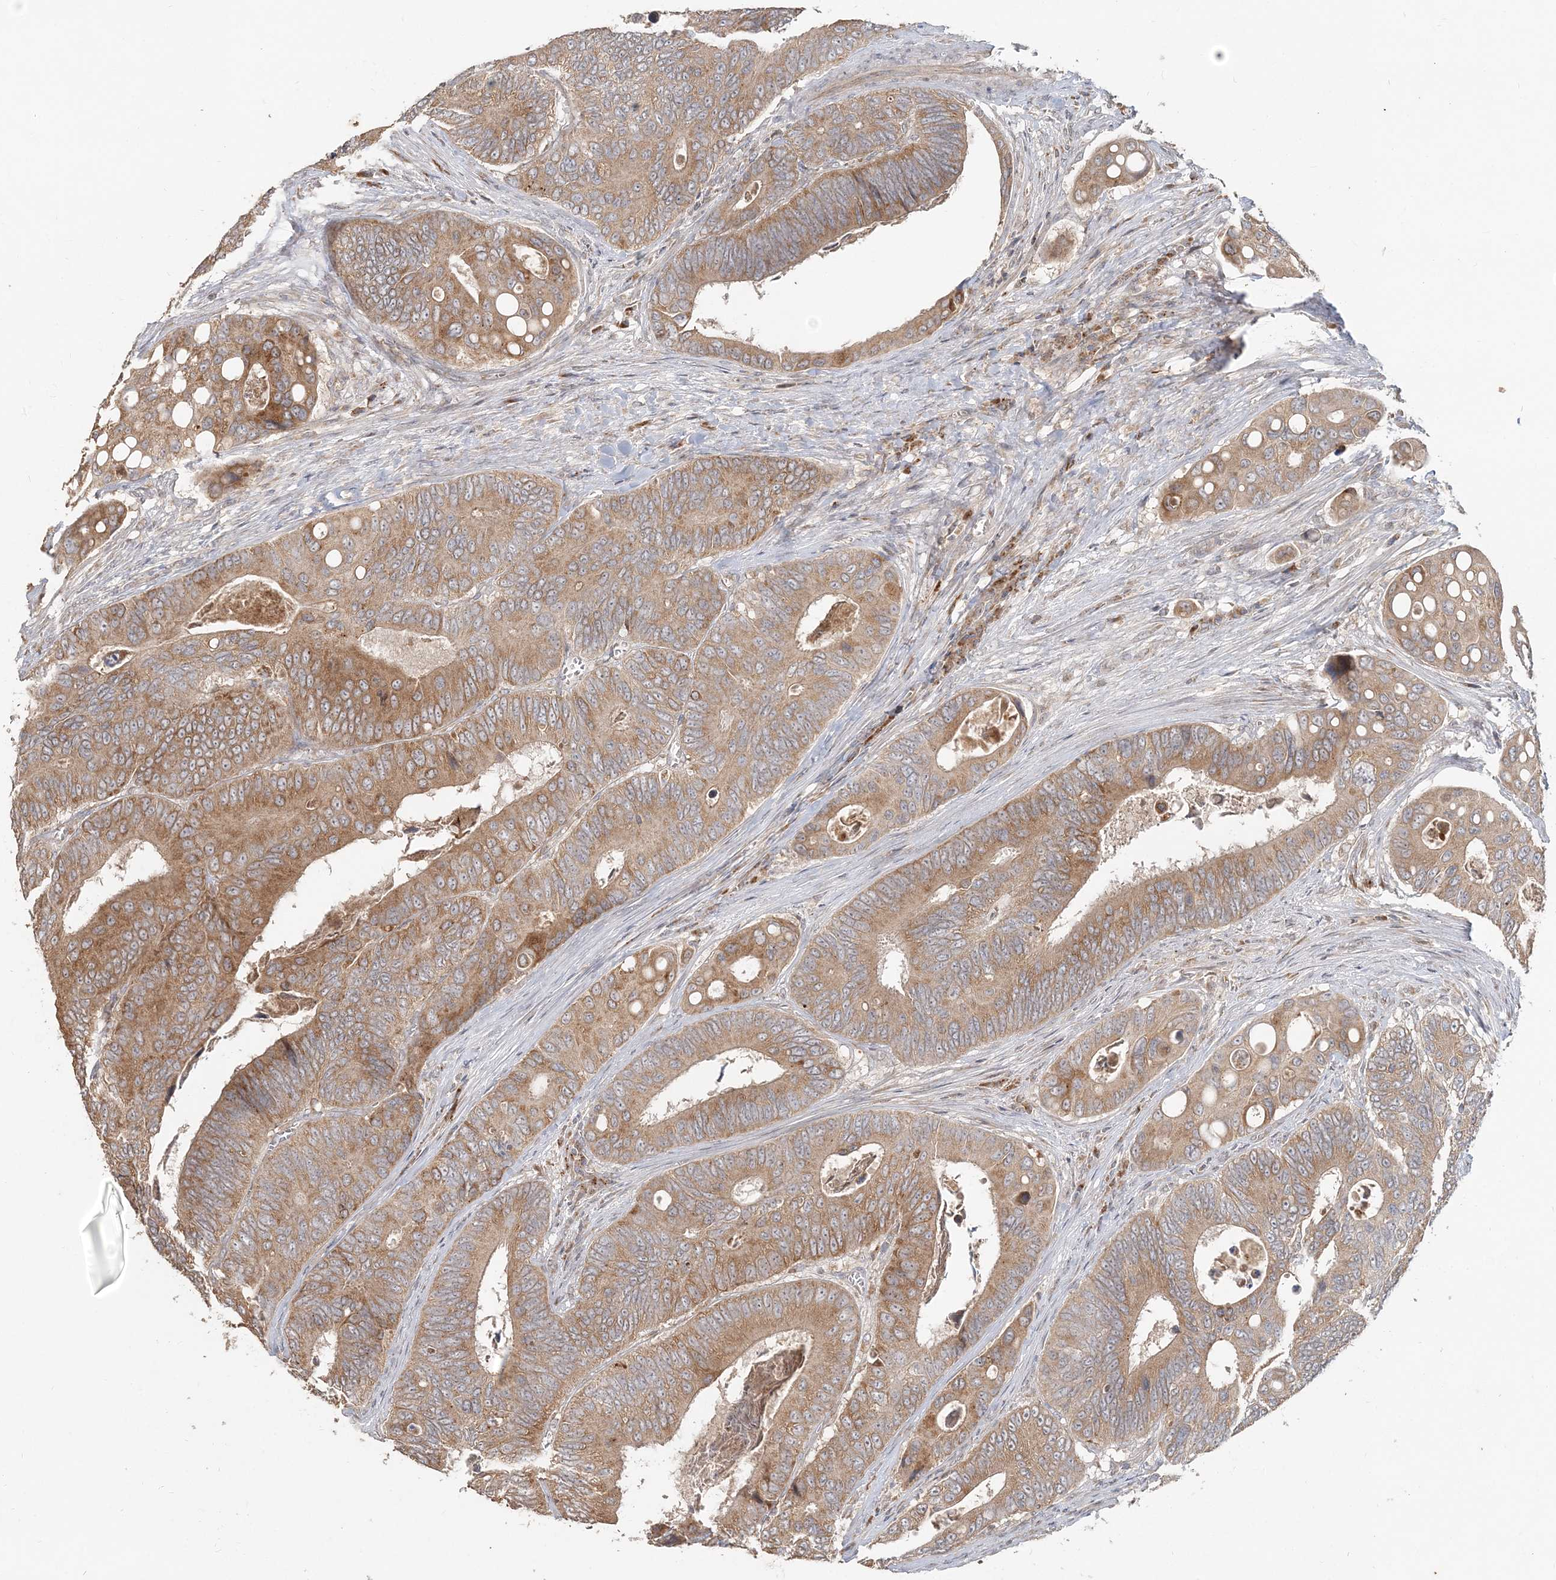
{"staining": {"intensity": "moderate", "quantity": ">75%", "location": "cytoplasmic/membranous"}, "tissue": "colorectal cancer", "cell_type": "Tumor cells", "image_type": "cancer", "snomed": [{"axis": "morphology", "description": "Inflammation, NOS"}, {"axis": "morphology", "description": "Adenocarcinoma, NOS"}, {"axis": "topography", "description": "Colon"}], "caption": "The immunohistochemical stain highlights moderate cytoplasmic/membranous positivity in tumor cells of adenocarcinoma (colorectal) tissue.", "gene": "RAB14", "patient": {"sex": "male", "age": 72}}